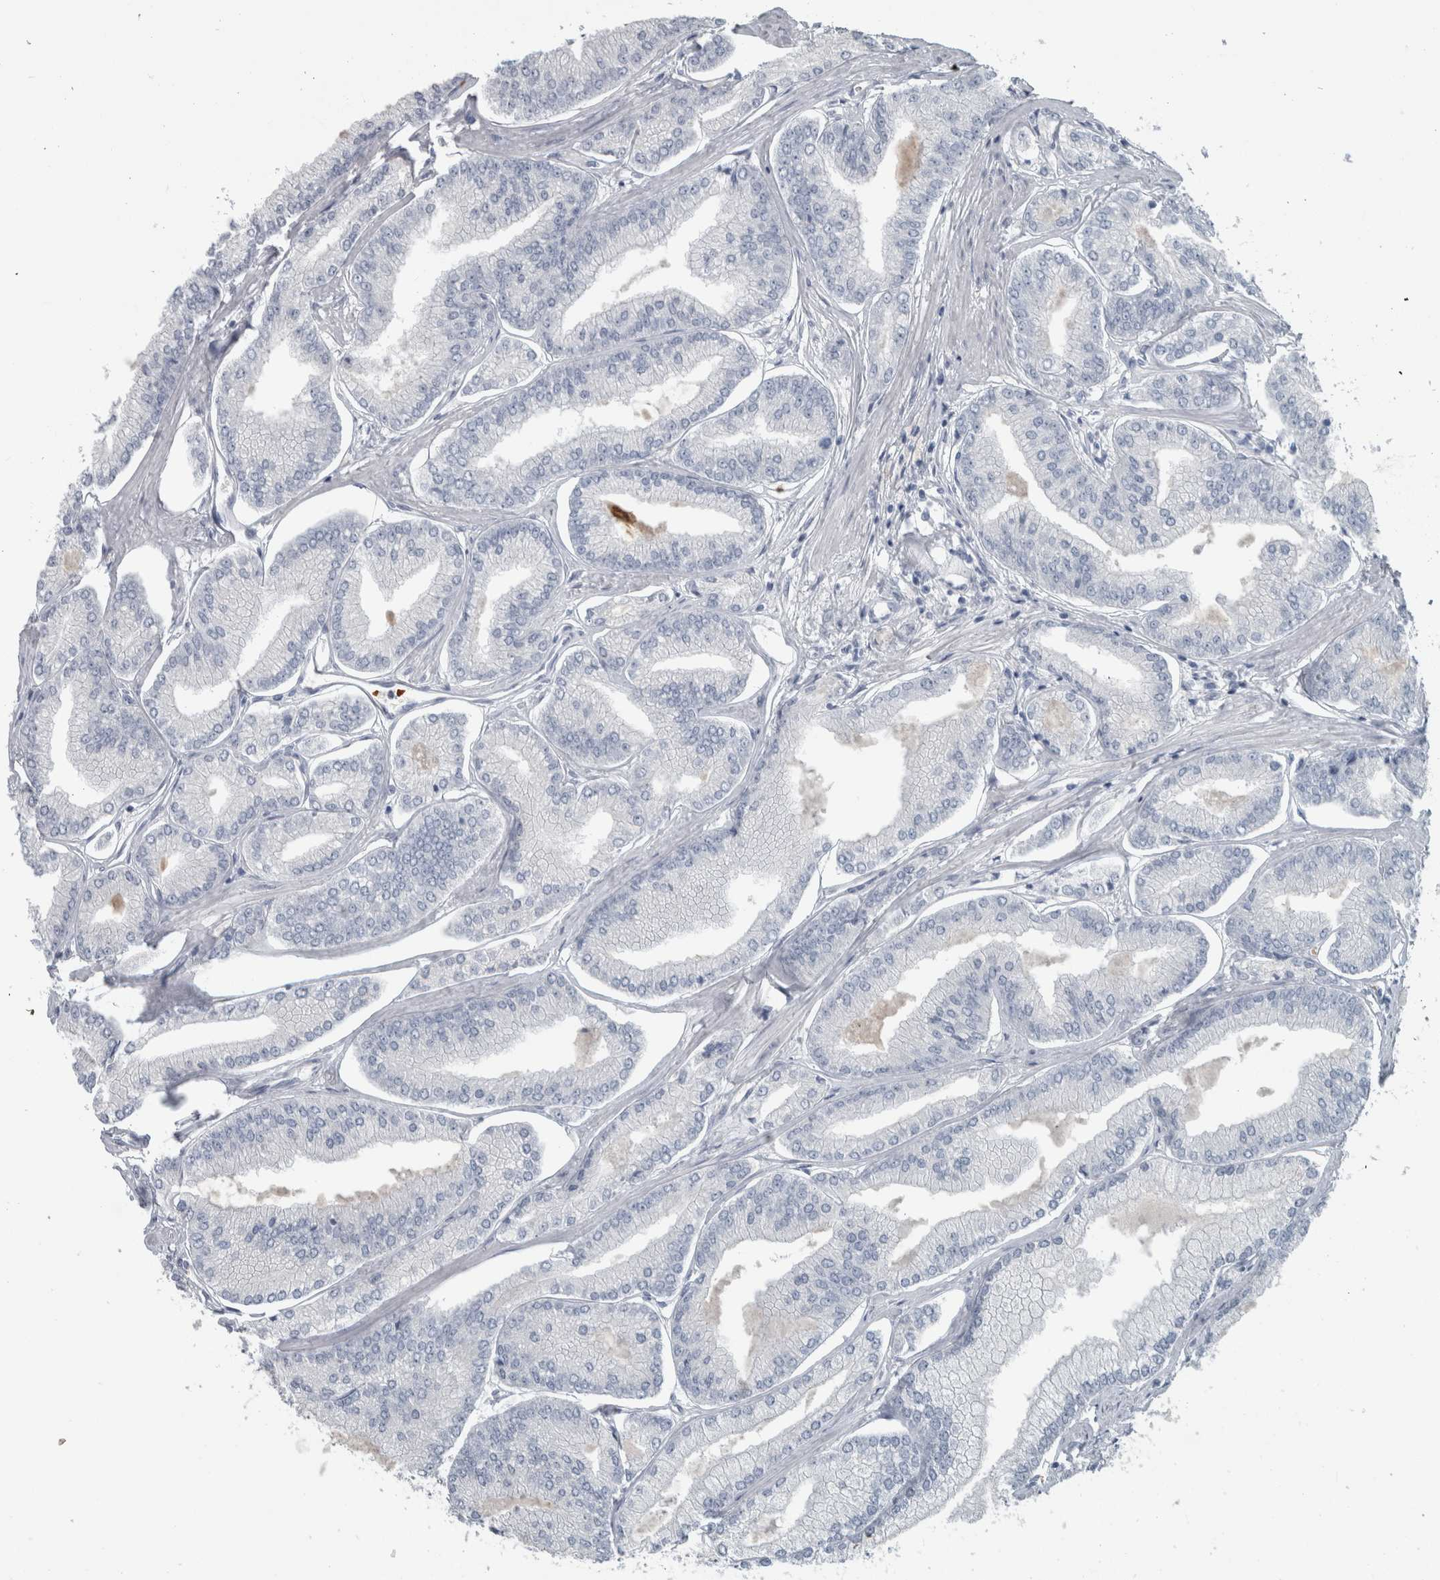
{"staining": {"intensity": "negative", "quantity": "none", "location": "none"}, "tissue": "prostate cancer", "cell_type": "Tumor cells", "image_type": "cancer", "snomed": [{"axis": "morphology", "description": "Adenocarcinoma, Low grade"}, {"axis": "topography", "description": "Prostate"}], "caption": "Immunohistochemical staining of prostate cancer shows no significant staining in tumor cells. (Stains: DAB (3,3'-diaminobenzidine) immunohistochemistry with hematoxylin counter stain, Microscopy: brightfield microscopy at high magnification).", "gene": "SH3GL2", "patient": {"sex": "male", "age": 52}}